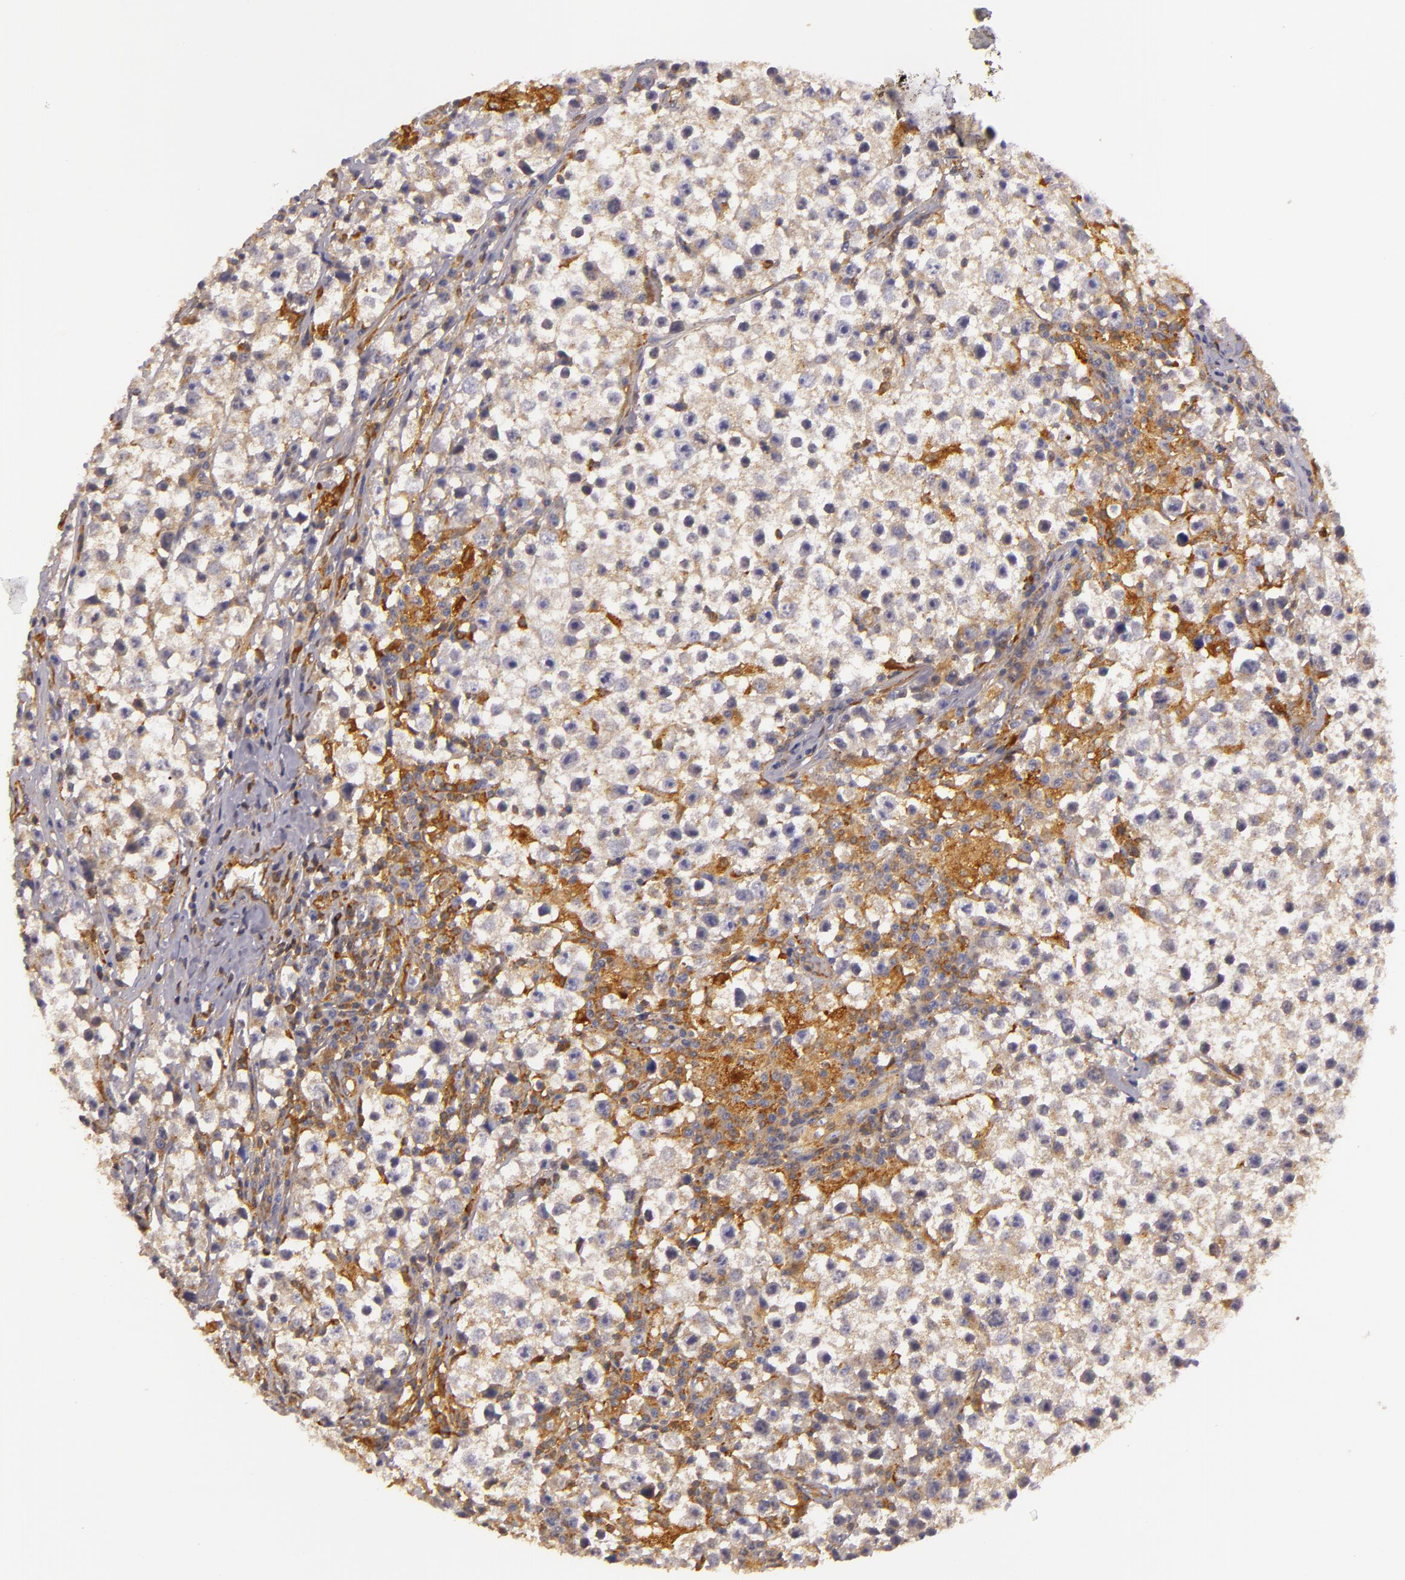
{"staining": {"intensity": "weak", "quantity": "25%-75%", "location": "cytoplasmic/membranous"}, "tissue": "testis cancer", "cell_type": "Tumor cells", "image_type": "cancer", "snomed": [{"axis": "morphology", "description": "Seminoma, NOS"}, {"axis": "topography", "description": "Testis"}], "caption": "Immunohistochemical staining of human testis cancer displays low levels of weak cytoplasmic/membranous staining in about 25%-75% of tumor cells.", "gene": "TOM1", "patient": {"sex": "male", "age": 35}}